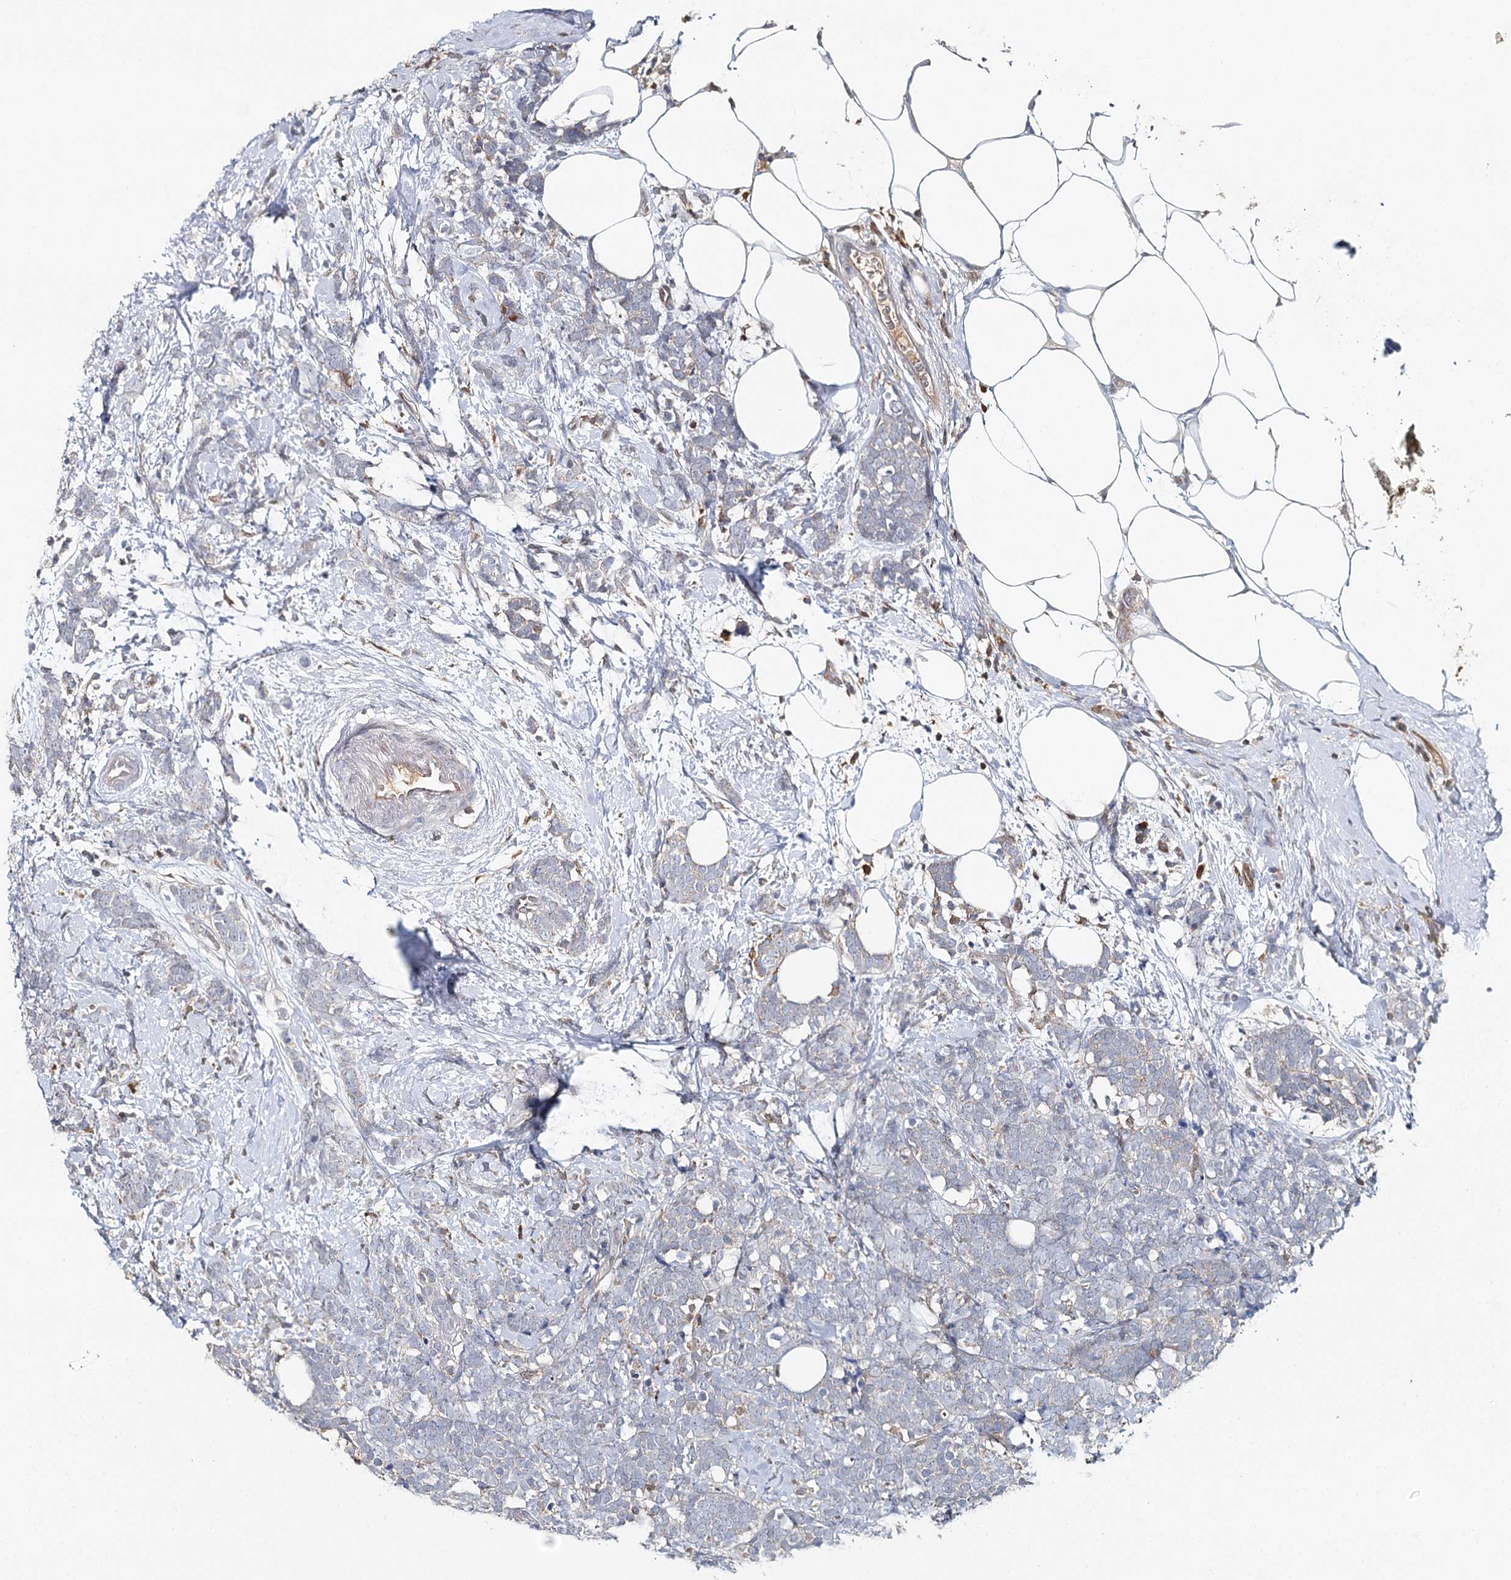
{"staining": {"intensity": "negative", "quantity": "none", "location": "none"}, "tissue": "breast cancer", "cell_type": "Tumor cells", "image_type": "cancer", "snomed": [{"axis": "morphology", "description": "Lobular carcinoma"}, {"axis": "topography", "description": "Breast"}], "caption": "This is an immunohistochemistry (IHC) image of breast cancer (lobular carcinoma). There is no expression in tumor cells.", "gene": "SLC41A2", "patient": {"sex": "female", "age": 58}}